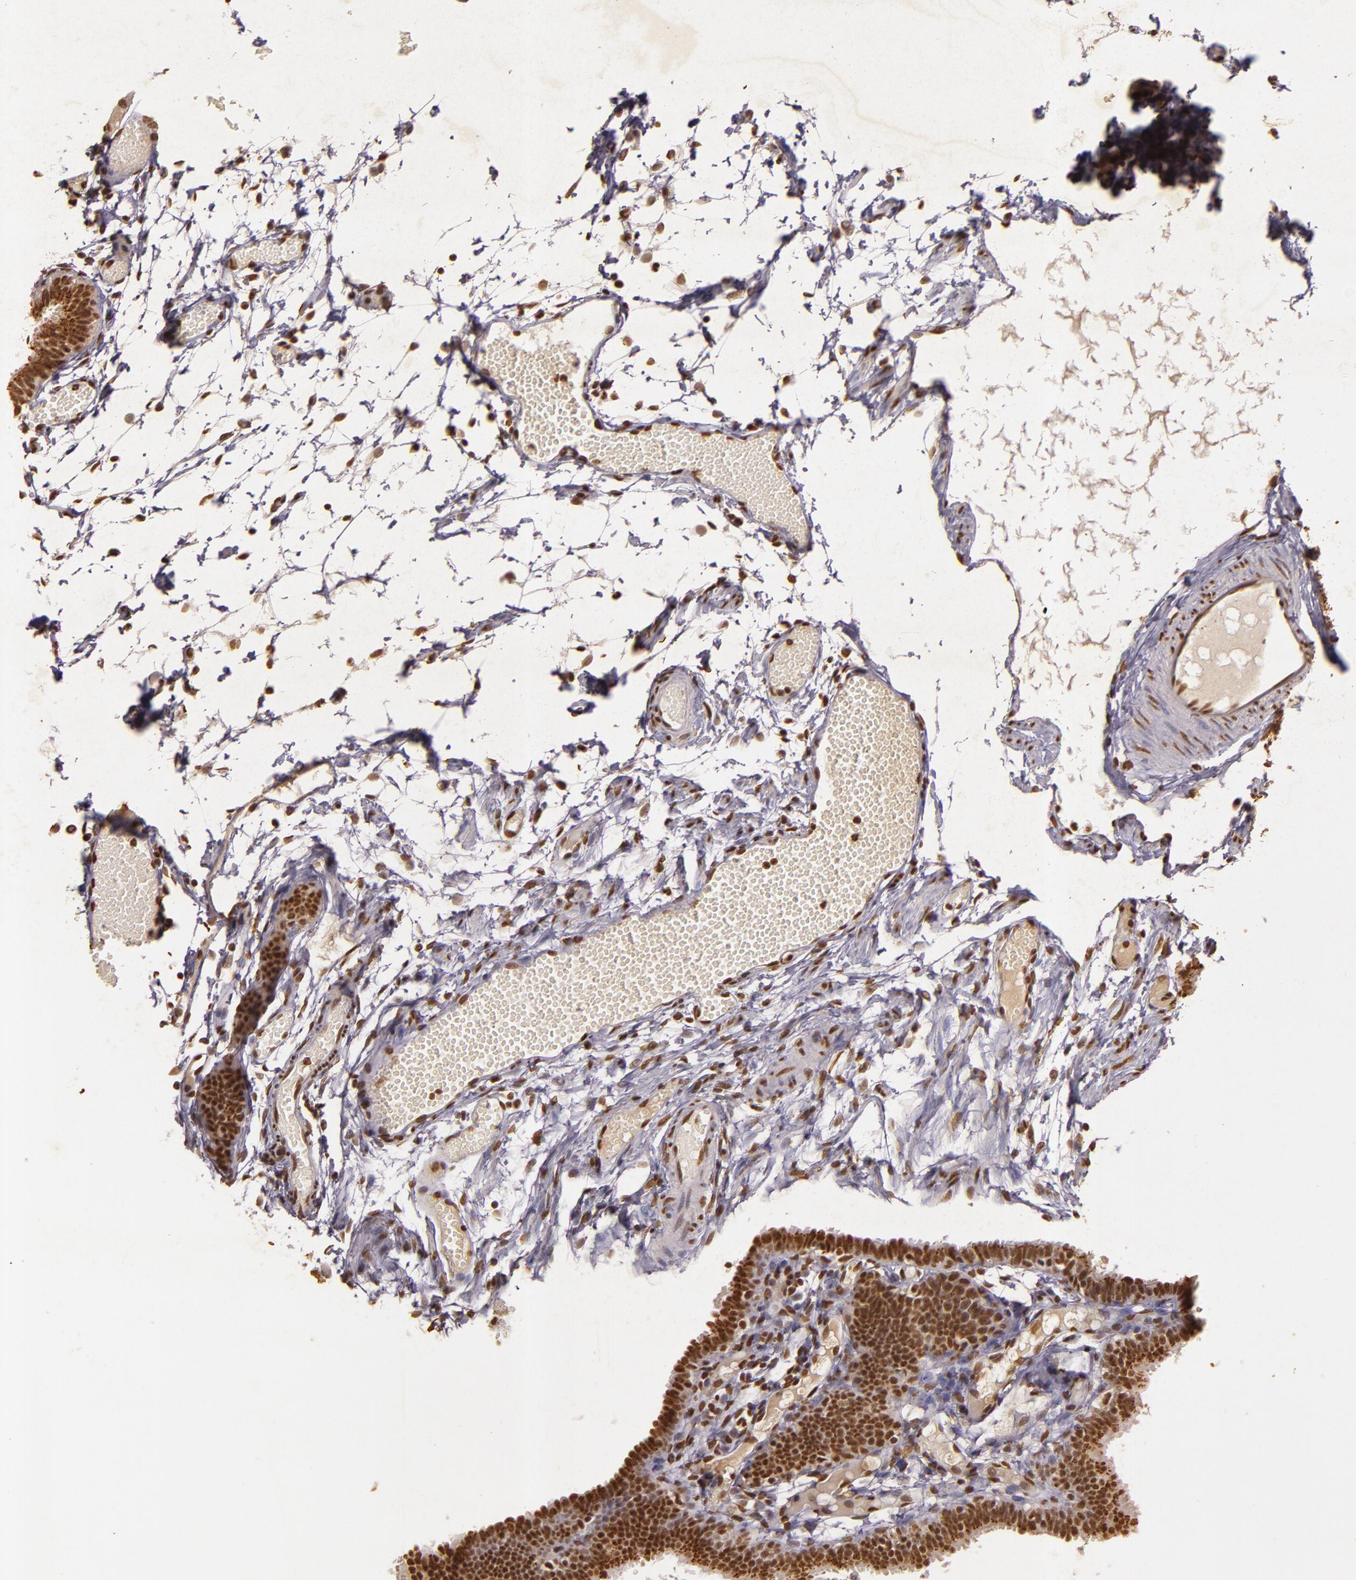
{"staining": {"intensity": "moderate", "quantity": ">75%", "location": "nuclear"}, "tissue": "fallopian tube", "cell_type": "Glandular cells", "image_type": "normal", "snomed": [{"axis": "morphology", "description": "Normal tissue, NOS"}, {"axis": "topography", "description": "Fallopian tube"}], "caption": "Brown immunohistochemical staining in normal fallopian tube reveals moderate nuclear staining in approximately >75% of glandular cells.", "gene": "CBX3", "patient": {"sex": "female", "age": 29}}